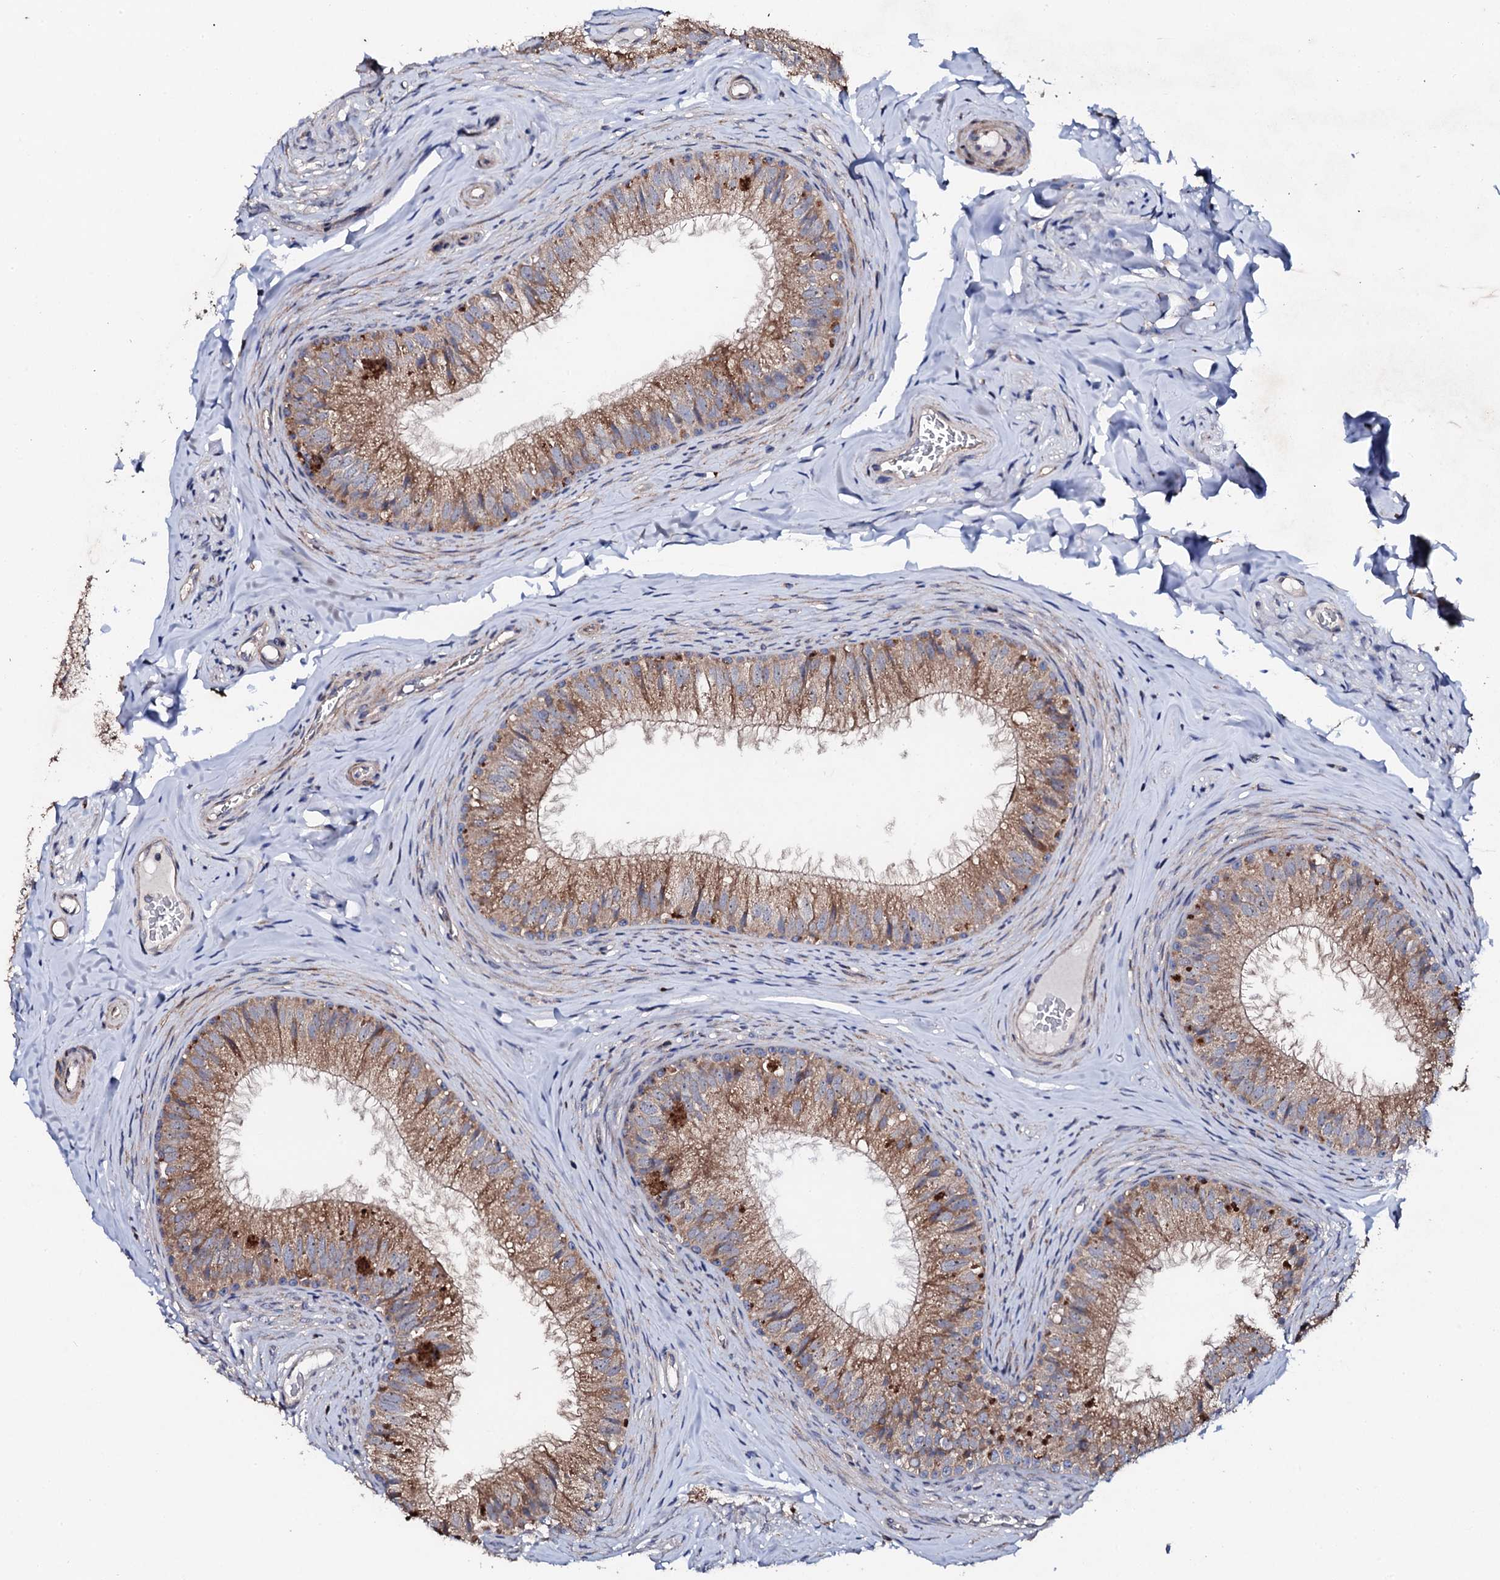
{"staining": {"intensity": "moderate", "quantity": ">75%", "location": "cytoplasmic/membranous"}, "tissue": "epididymis", "cell_type": "Glandular cells", "image_type": "normal", "snomed": [{"axis": "morphology", "description": "Normal tissue, NOS"}, {"axis": "topography", "description": "Epididymis"}], "caption": "Immunohistochemical staining of normal human epididymis exhibits moderate cytoplasmic/membranous protein expression in approximately >75% of glandular cells. The staining is performed using DAB brown chromogen to label protein expression. The nuclei are counter-stained blue using hematoxylin.", "gene": "GTPBP4", "patient": {"sex": "male", "age": 34}}